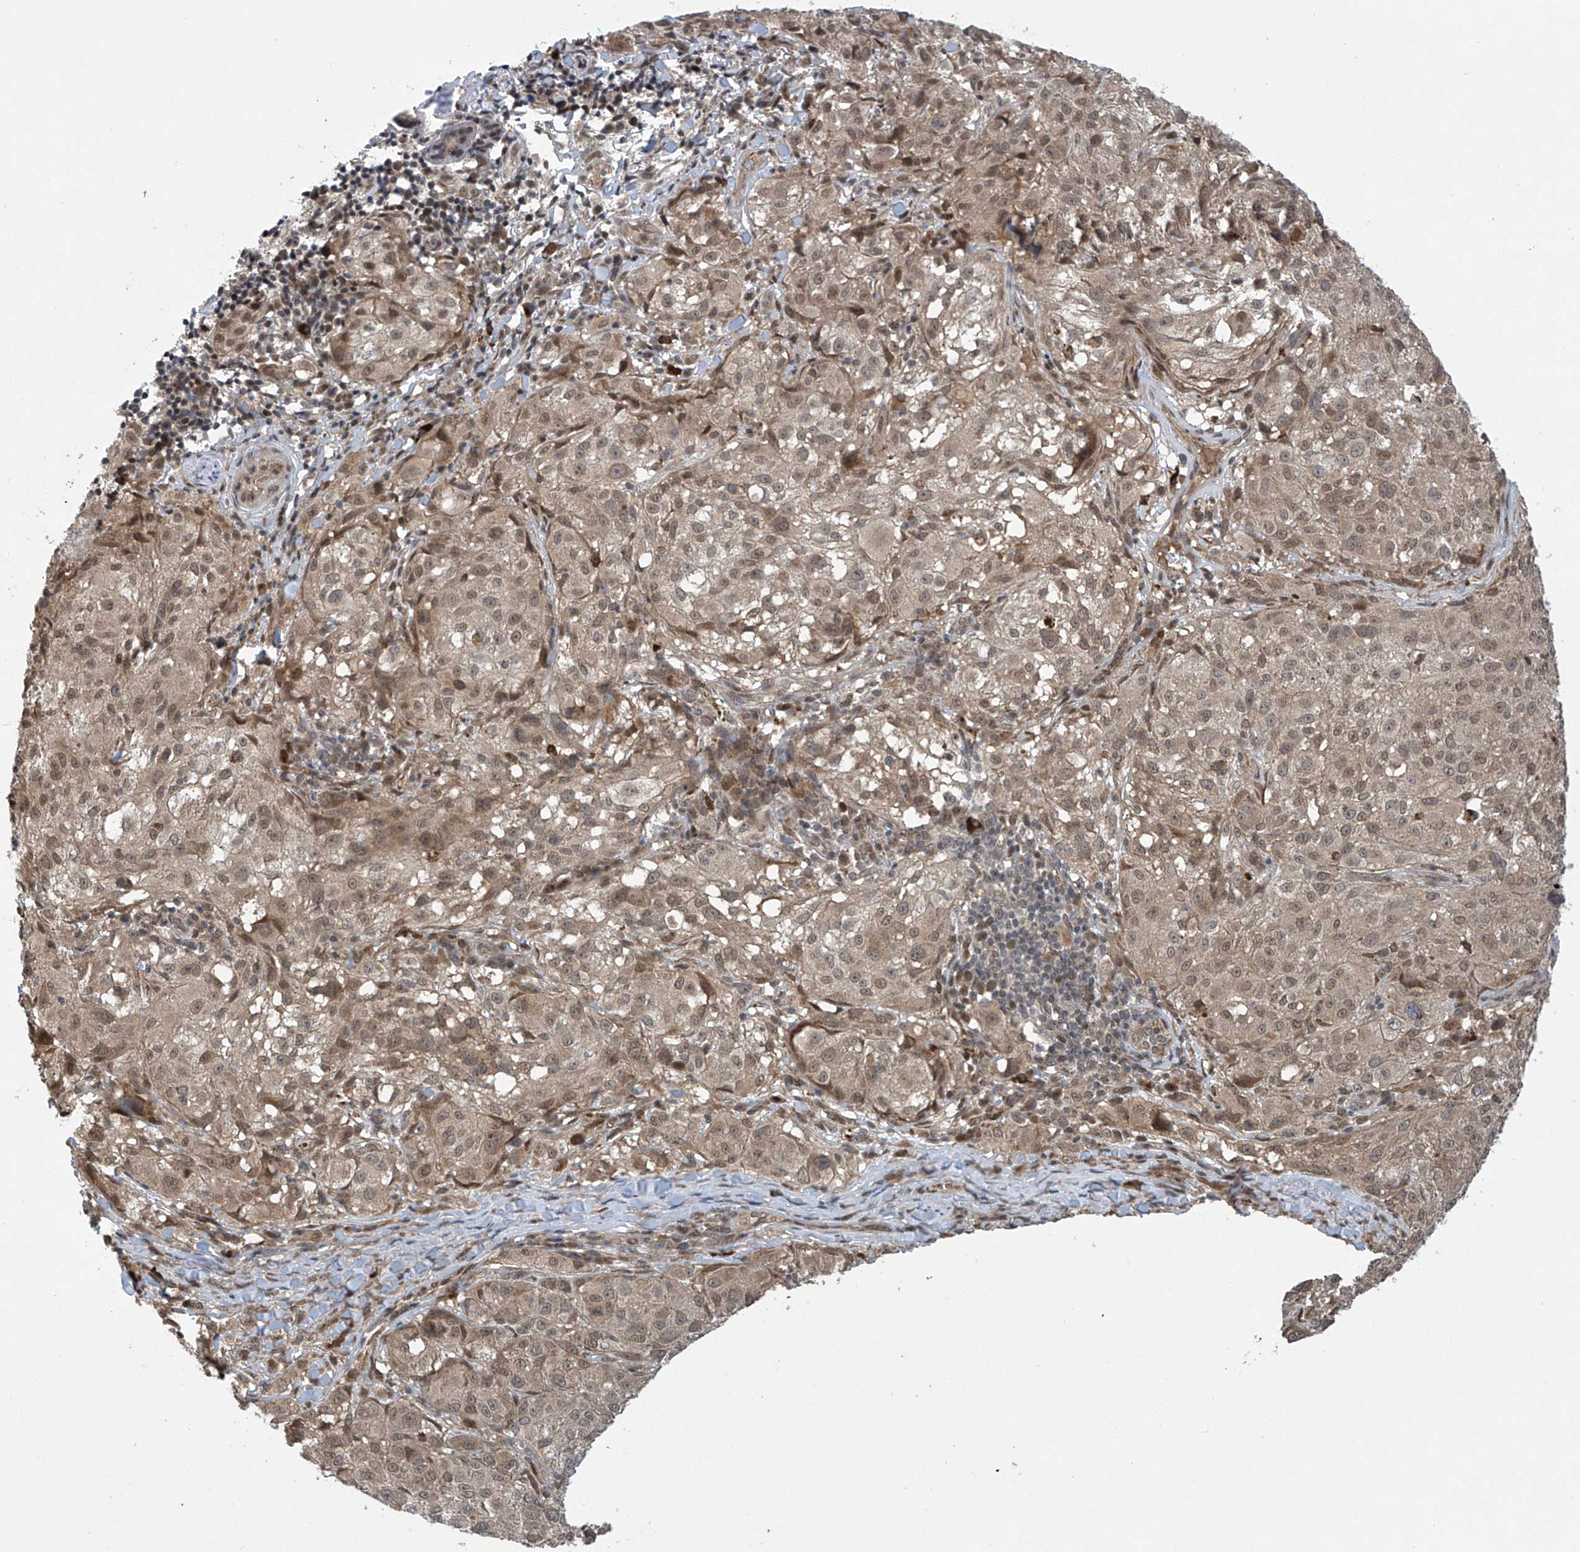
{"staining": {"intensity": "weak", "quantity": ">75%", "location": "cytoplasmic/membranous,nuclear"}, "tissue": "melanoma", "cell_type": "Tumor cells", "image_type": "cancer", "snomed": [{"axis": "morphology", "description": "Necrosis, NOS"}, {"axis": "morphology", "description": "Malignant melanoma, NOS"}, {"axis": "topography", "description": "Skin"}], "caption": "This is an image of immunohistochemistry (IHC) staining of malignant melanoma, which shows weak positivity in the cytoplasmic/membranous and nuclear of tumor cells.", "gene": "ABHD13", "patient": {"sex": "female", "age": 87}}